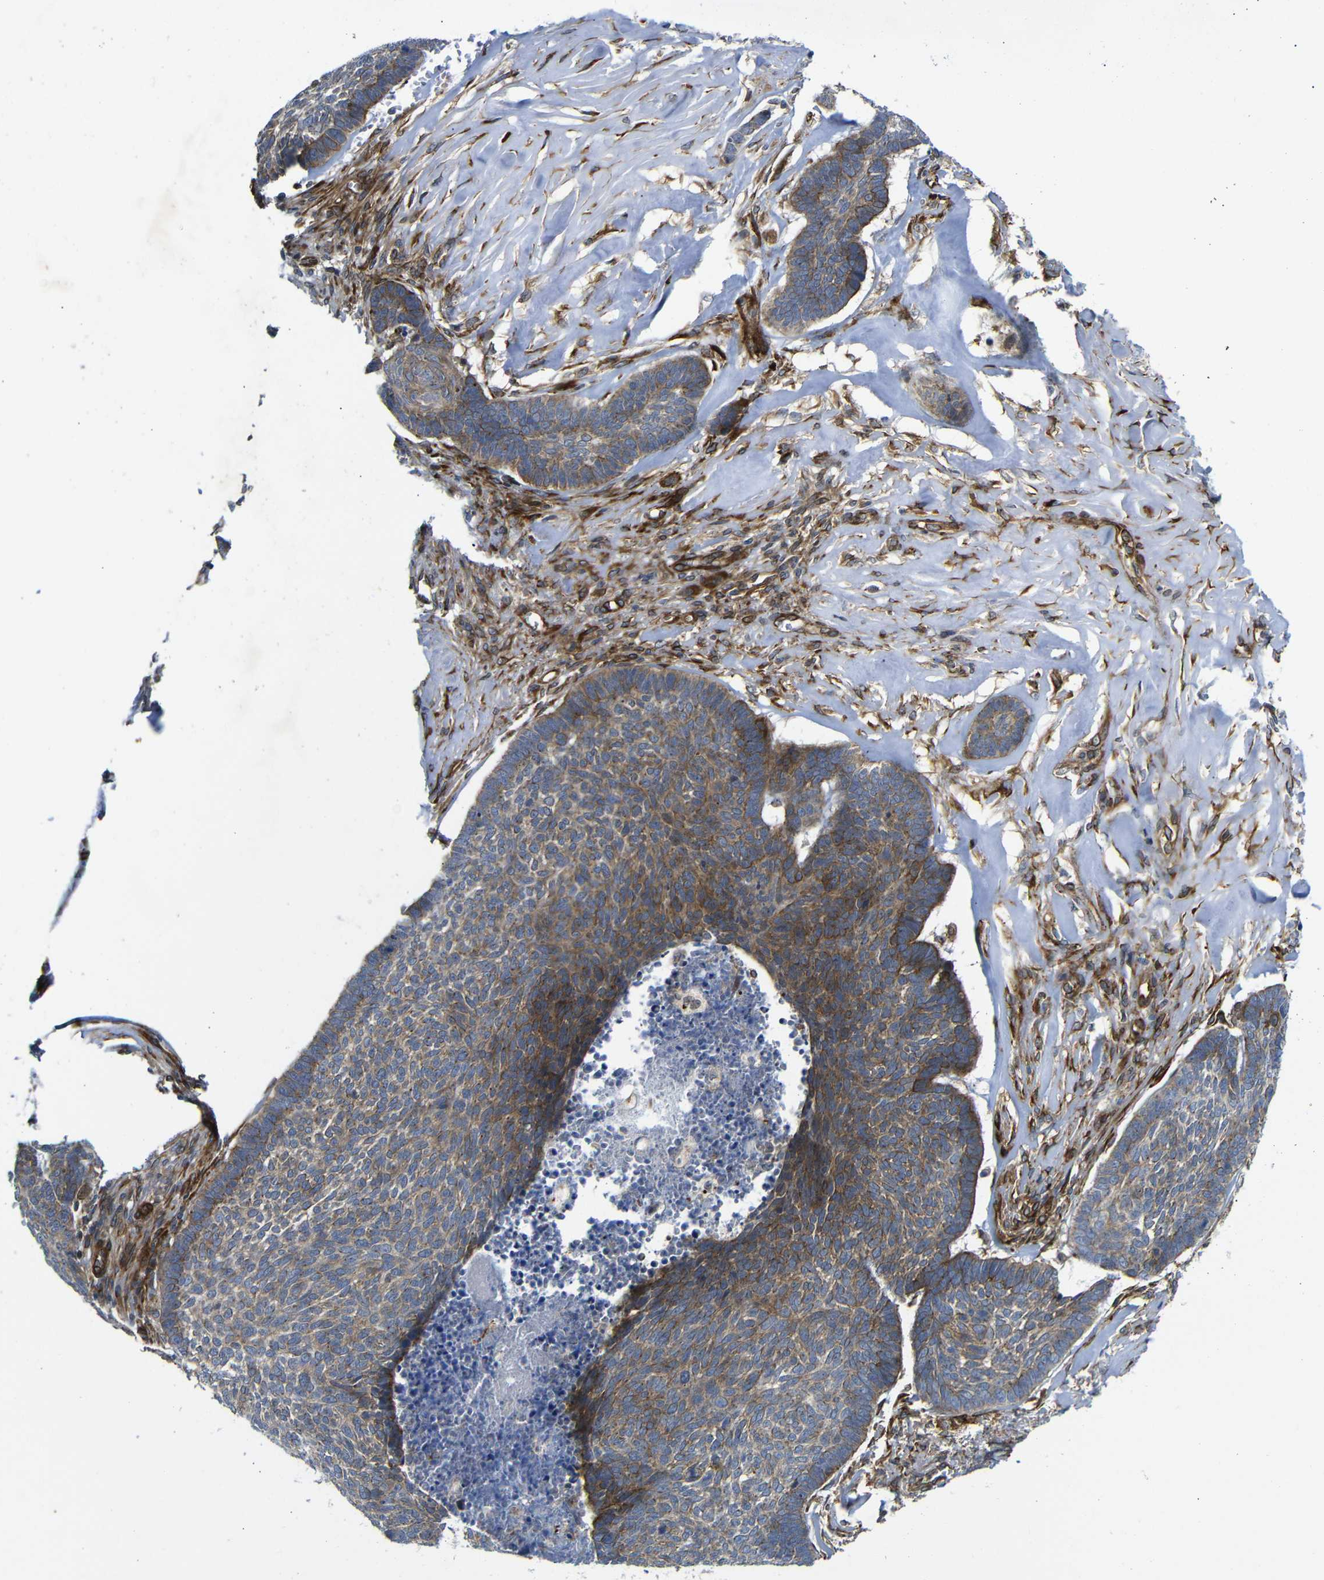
{"staining": {"intensity": "moderate", "quantity": ">75%", "location": "cytoplasmic/membranous"}, "tissue": "skin cancer", "cell_type": "Tumor cells", "image_type": "cancer", "snomed": [{"axis": "morphology", "description": "Basal cell carcinoma"}, {"axis": "topography", "description": "Skin"}], "caption": "About >75% of tumor cells in human skin cancer demonstrate moderate cytoplasmic/membranous protein staining as visualized by brown immunohistochemical staining.", "gene": "PARP14", "patient": {"sex": "male", "age": 84}}